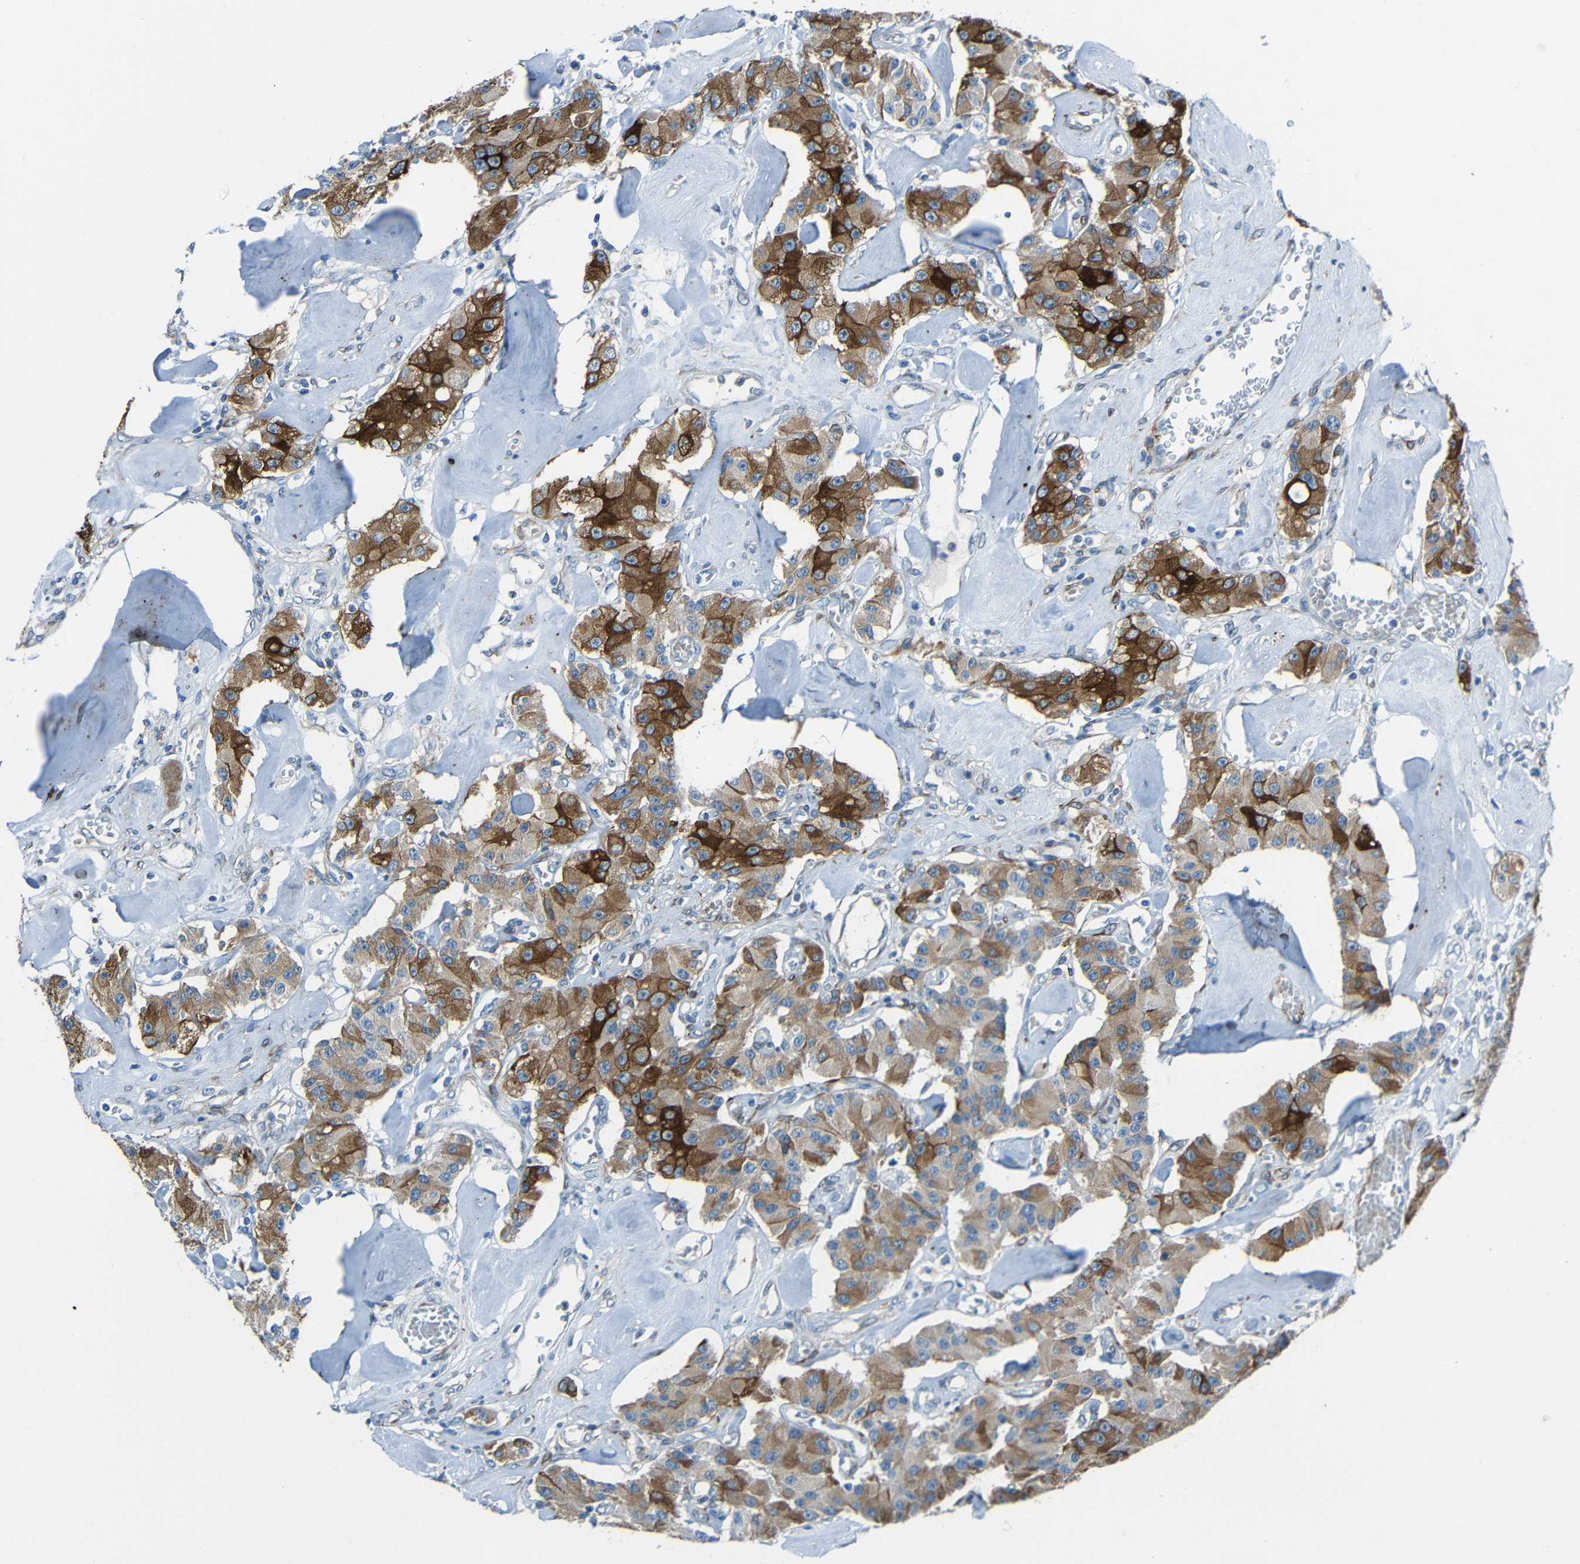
{"staining": {"intensity": "strong", "quantity": "25%-75%", "location": "cytoplasmic/membranous"}, "tissue": "carcinoid", "cell_type": "Tumor cells", "image_type": "cancer", "snomed": [{"axis": "morphology", "description": "Carcinoid, malignant, NOS"}, {"axis": "topography", "description": "Pancreas"}], "caption": "A brown stain highlights strong cytoplasmic/membranous staining of a protein in human carcinoid tumor cells.", "gene": "DCLK1", "patient": {"sex": "male", "age": 41}}